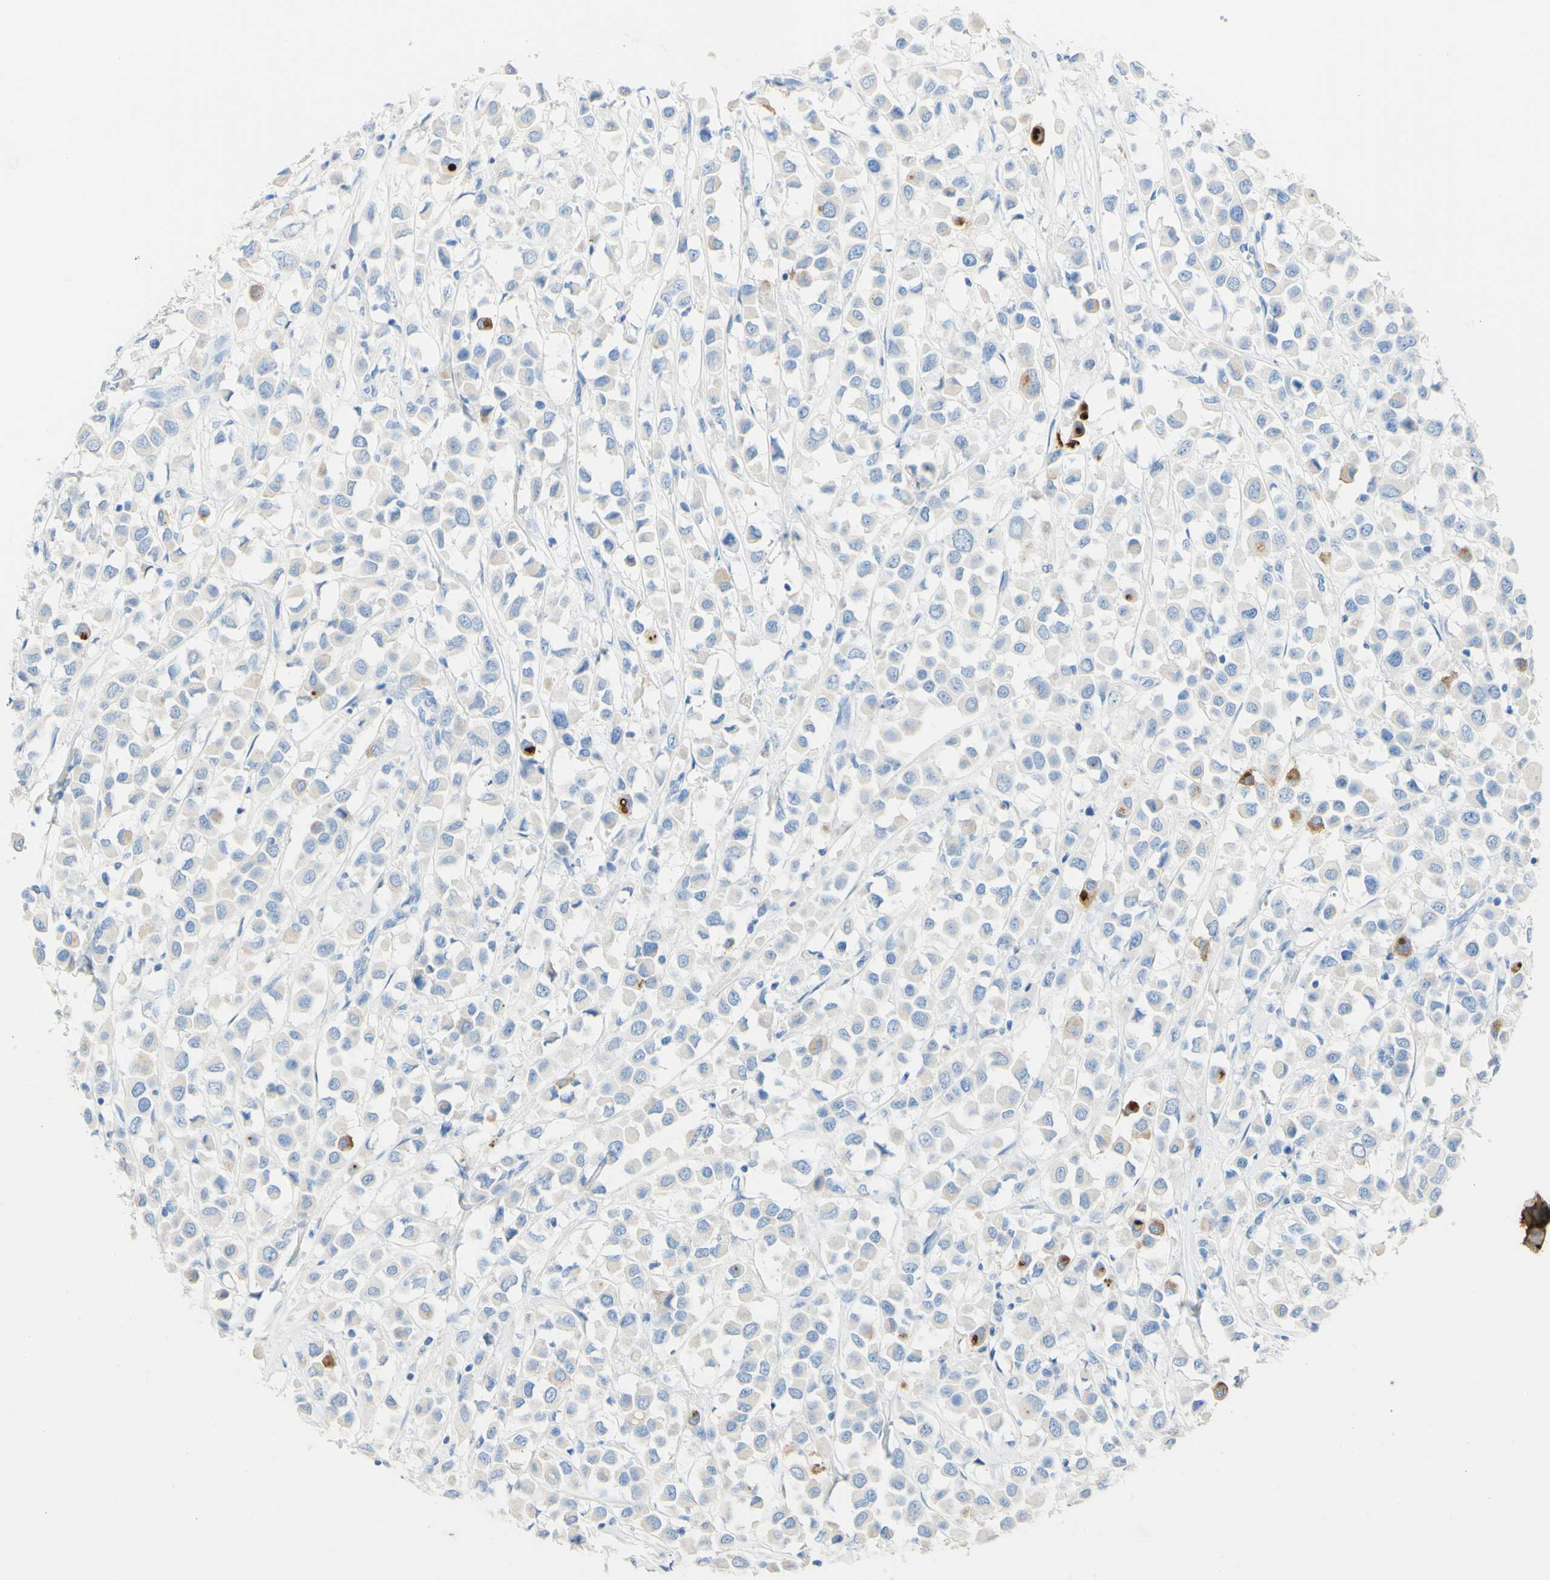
{"staining": {"intensity": "weak", "quantity": ">75%", "location": "cytoplasmic/membranous"}, "tissue": "breast cancer", "cell_type": "Tumor cells", "image_type": "cancer", "snomed": [{"axis": "morphology", "description": "Duct carcinoma"}, {"axis": "topography", "description": "Breast"}], "caption": "There is low levels of weak cytoplasmic/membranous staining in tumor cells of breast intraductal carcinoma, as demonstrated by immunohistochemical staining (brown color).", "gene": "PIGR", "patient": {"sex": "female", "age": 61}}